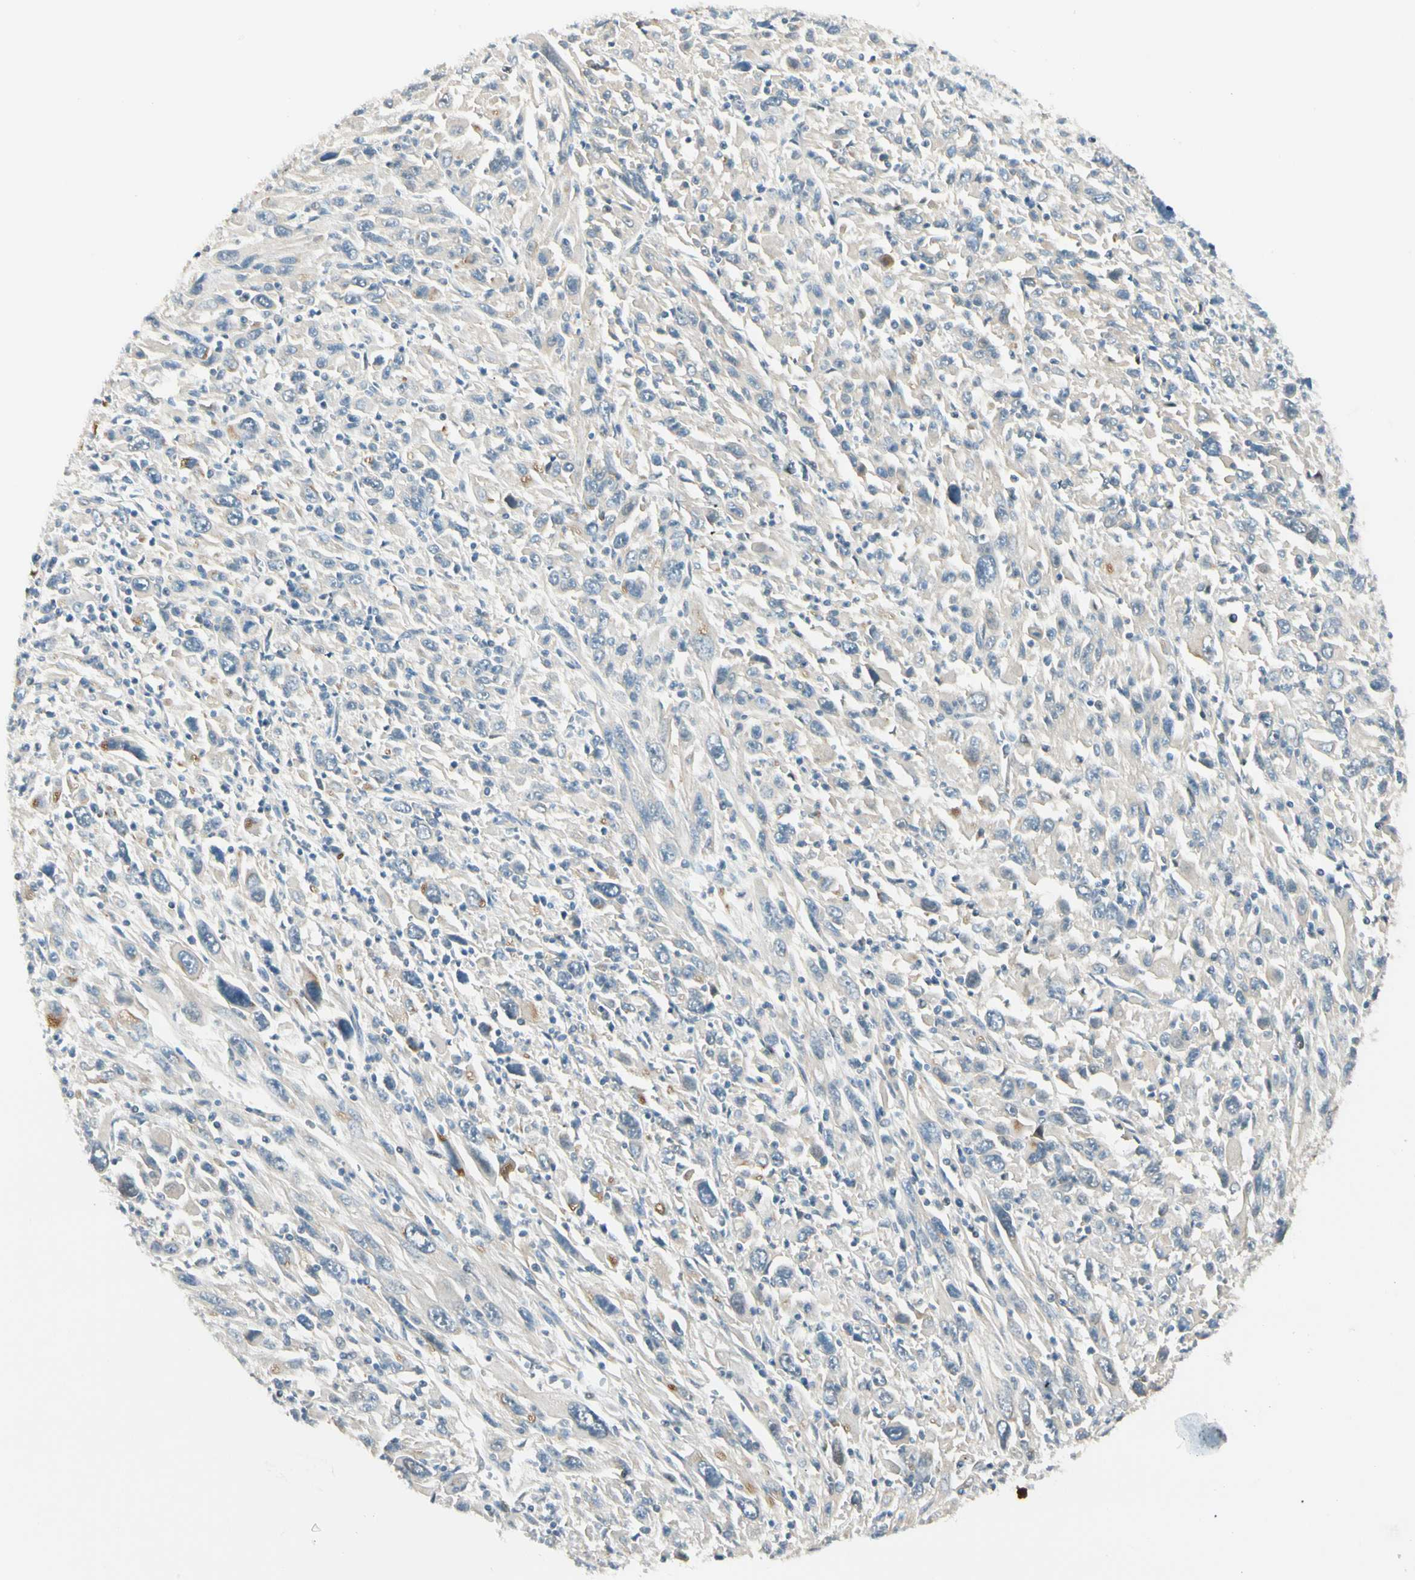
{"staining": {"intensity": "negative", "quantity": "none", "location": "none"}, "tissue": "melanoma", "cell_type": "Tumor cells", "image_type": "cancer", "snomed": [{"axis": "morphology", "description": "Malignant melanoma, Metastatic site"}, {"axis": "topography", "description": "Skin"}], "caption": "DAB immunohistochemical staining of melanoma reveals no significant expression in tumor cells.", "gene": "P3H2", "patient": {"sex": "female", "age": 56}}